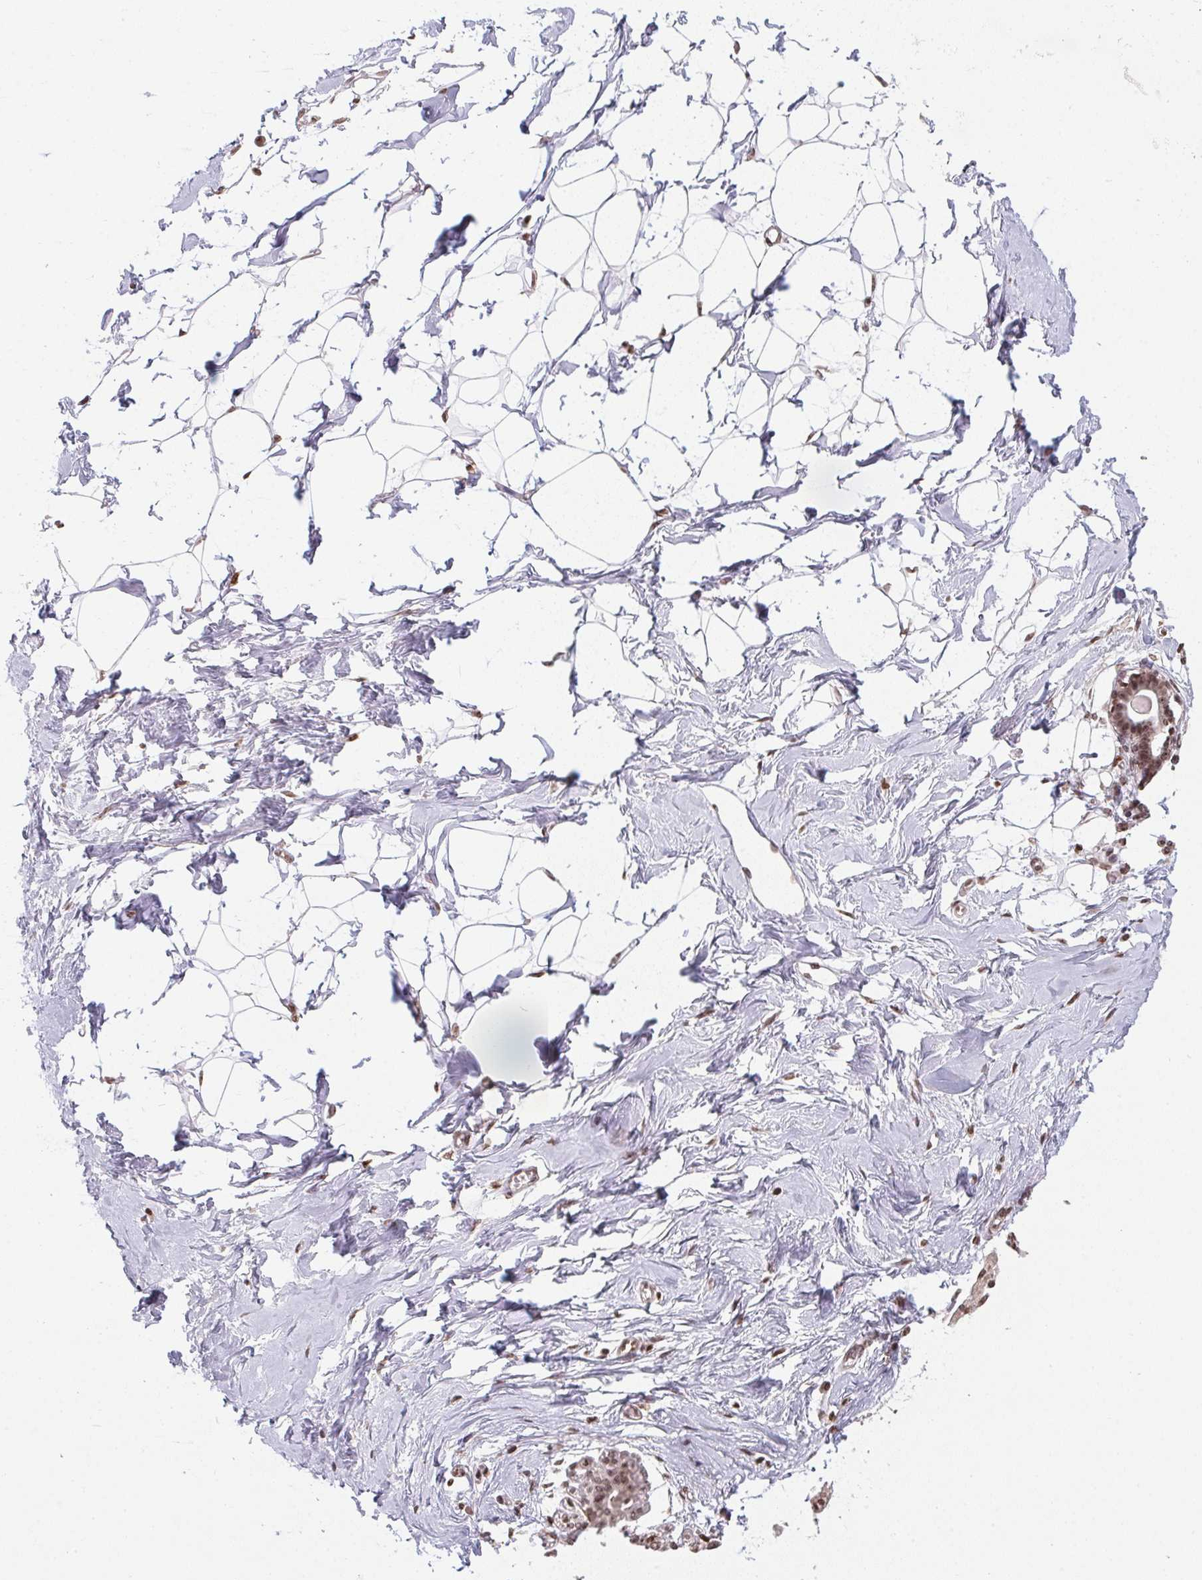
{"staining": {"intensity": "moderate", "quantity": "25%-75%", "location": "nuclear"}, "tissue": "breast", "cell_type": "Adipocytes", "image_type": "normal", "snomed": [{"axis": "morphology", "description": "Normal tissue, NOS"}, {"axis": "topography", "description": "Breast"}], "caption": "This micrograph displays IHC staining of benign breast, with medium moderate nuclear expression in about 25%-75% of adipocytes.", "gene": "RNF181", "patient": {"sex": "female", "age": 45}}